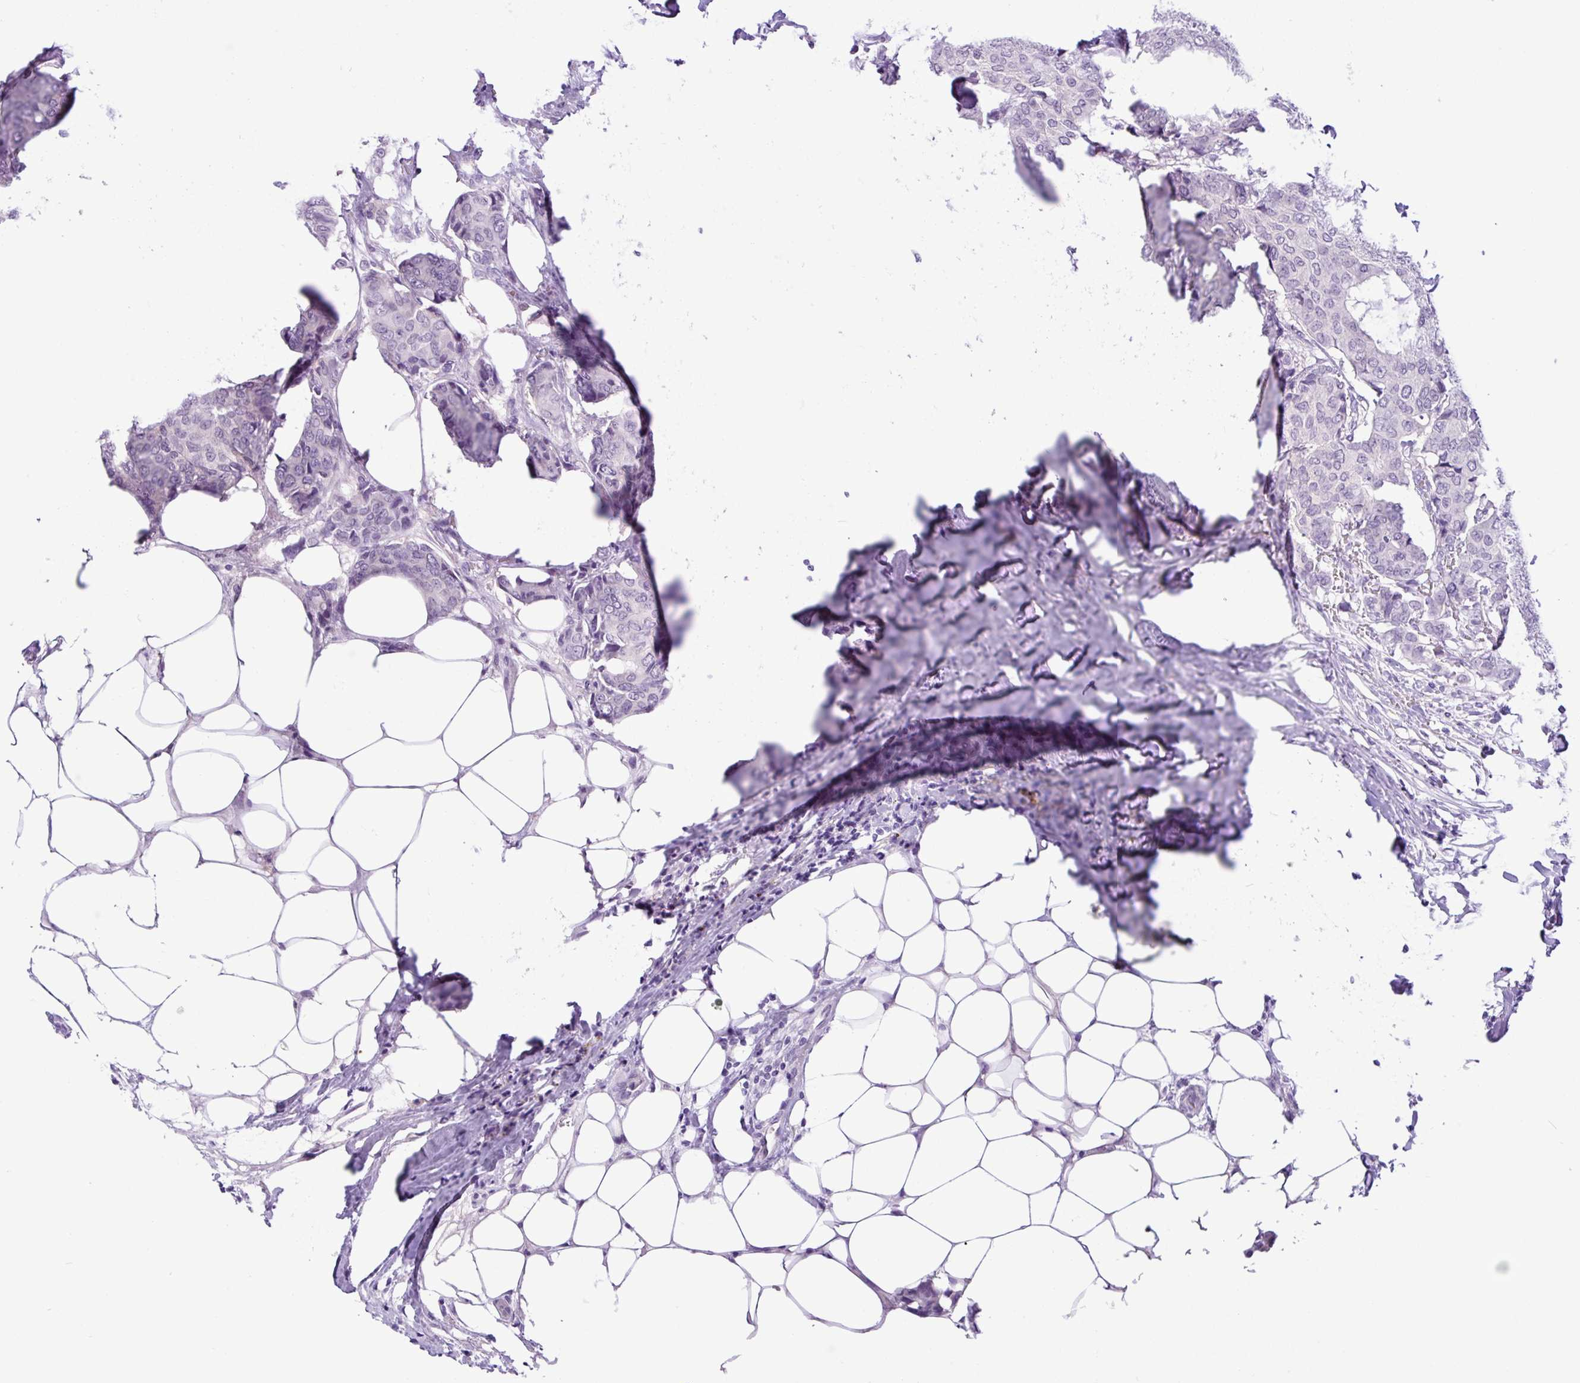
{"staining": {"intensity": "negative", "quantity": "none", "location": "none"}, "tissue": "breast cancer", "cell_type": "Tumor cells", "image_type": "cancer", "snomed": [{"axis": "morphology", "description": "Duct carcinoma"}, {"axis": "topography", "description": "Breast"}], "caption": "Histopathology image shows no protein positivity in tumor cells of breast cancer (invasive ductal carcinoma) tissue. (DAB (3,3'-diaminobenzidine) immunohistochemistry (IHC) with hematoxylin counter stain).", "gene": "TONSL", "patient": {"sex": "female", "age": 75}}